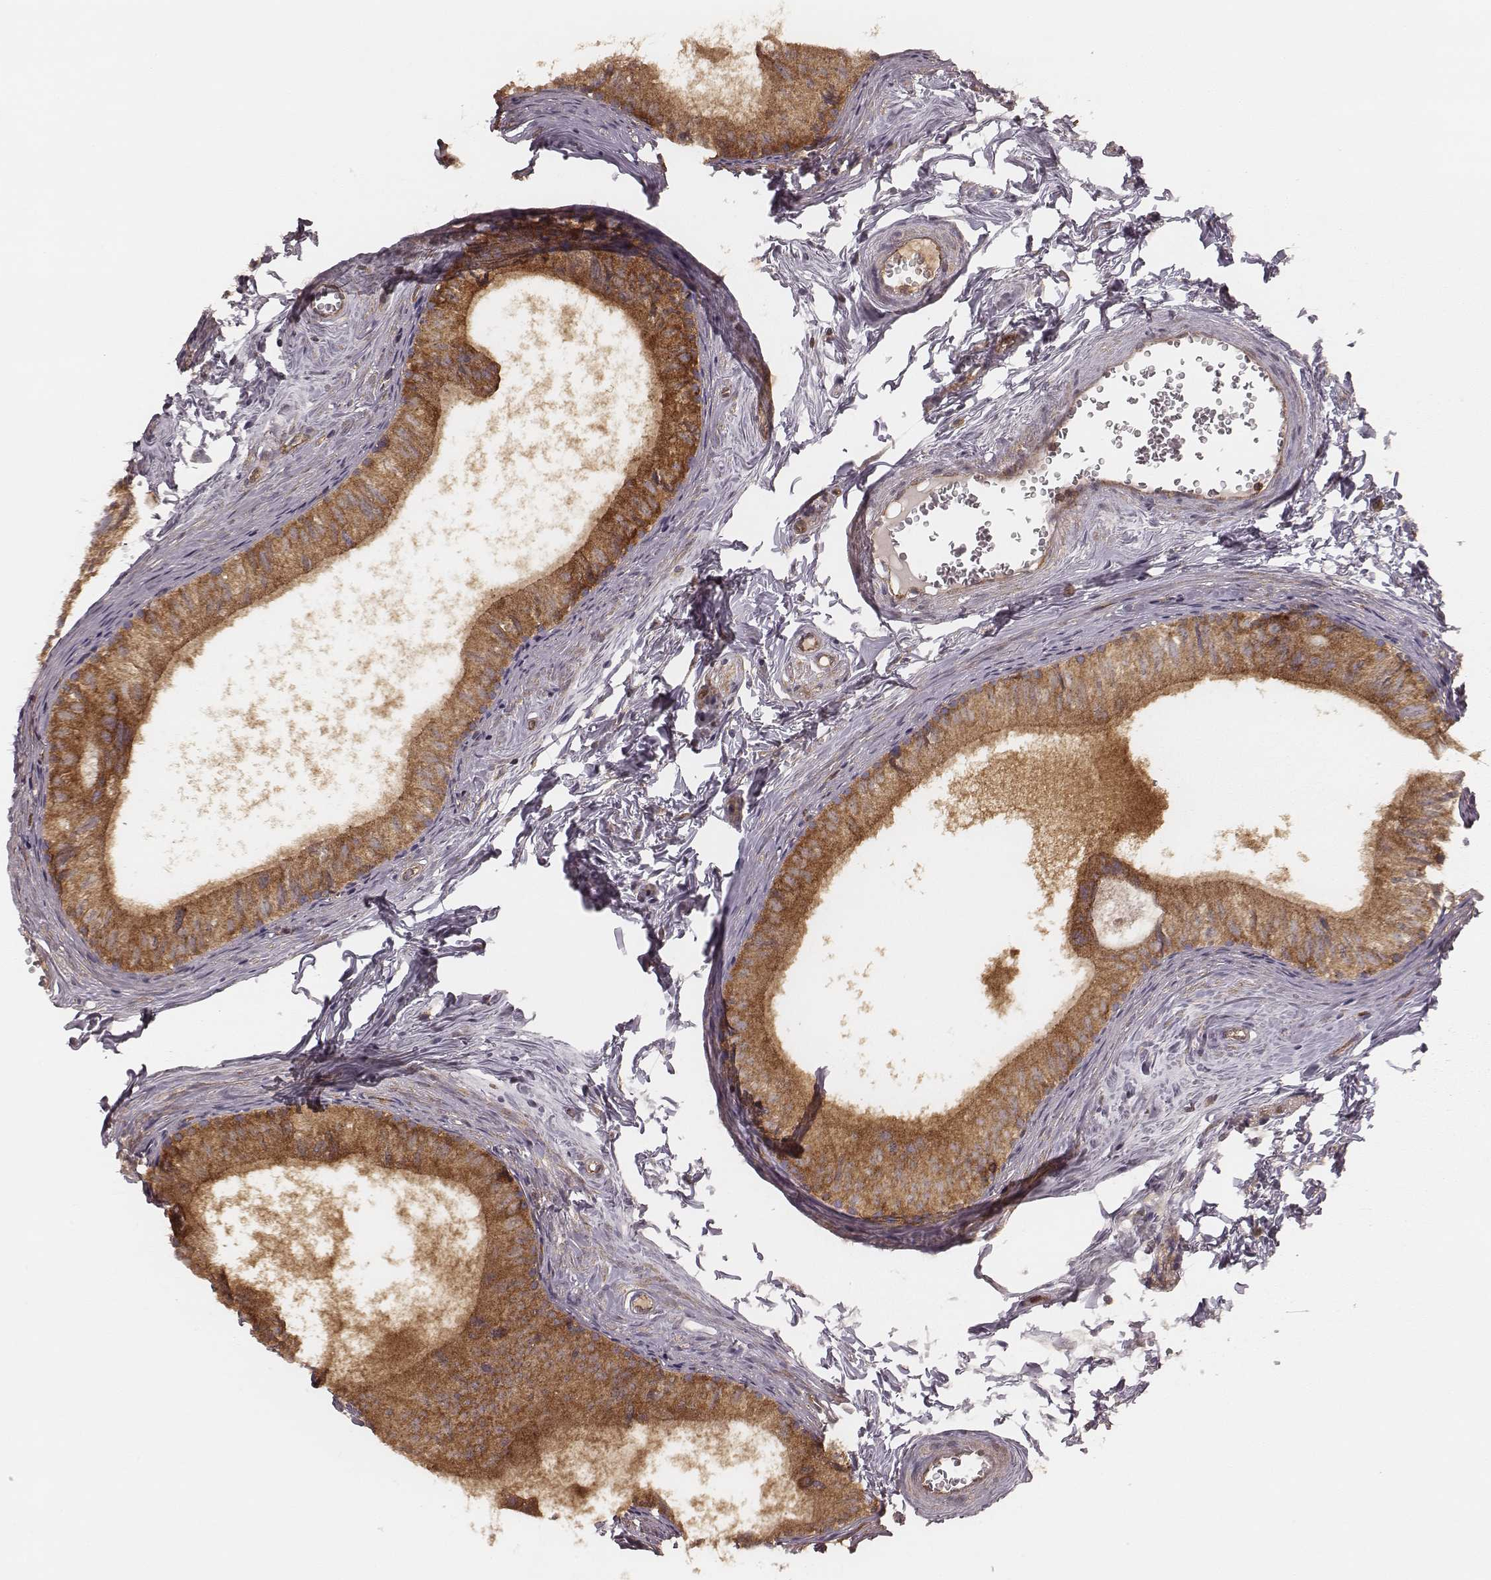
{"staining": {"intensity": "moderate", "quantity": ">75%", "location": "cytoplasmic/membranous"}, "tissue": "epididymis", "cell_type": "Glandular cells", "image_type": "normal", "snomed": [{"axis": "morphology", "description": "Normal tissue, NOS"}, {"axis": "topography", "description": "Epididymis"}], "caption": "Unremarkable epididymis reveals moderate cytoplasmic/membranous positivity in about >75% of glandular cells.", "gene": "CARS1", "patient": {"sex": "male", "age": 52}}